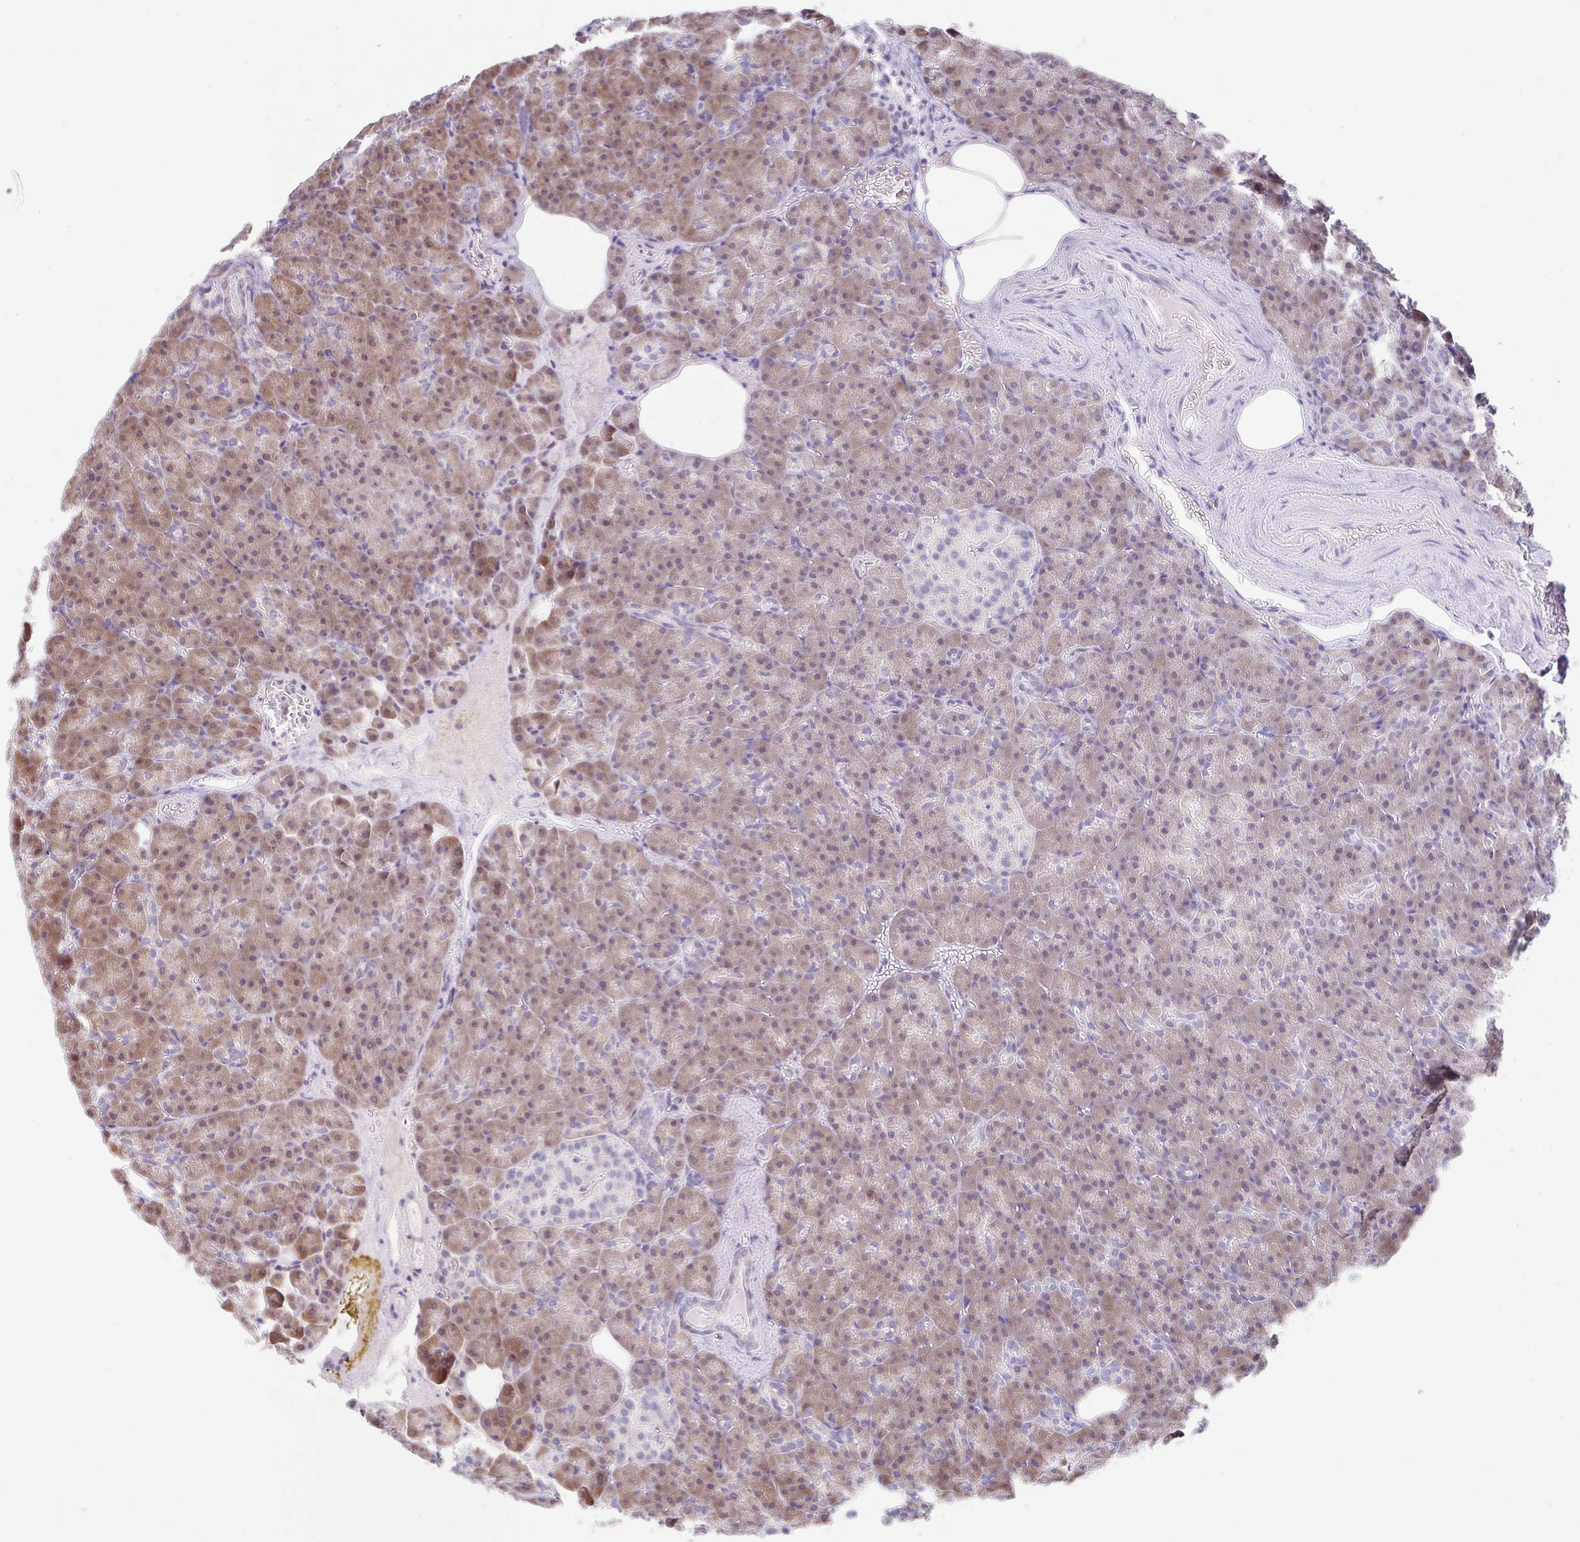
{"staining": {"intensity": "moderate", "quantity": ">75%", "location": "cytoplasmic/membranous"}, "tissue": "pancreas", "cell_type": "Exocrine glandular cells", "image_type": "normal", "snomed": [{"axis": "morphology", "description": "Normal tissue, NOS"}, {"axis": "topography", "description": "Pancreas"}], "caption": "High-magnification brightfield microscopy of benign pancreas stained with DAB (brown) and counterstained with hematoxylin (blue). exocrine glandular cells exhibit moderate cytoplasmic/membranous staining is seen in approximately>75% of cells. (DAB (3,3'-diaminobenzidine) IHC with brightfield microscopy, high magnification).", "gene": "NT5C1B", "patient": {"sex": "female", "age": 74}}